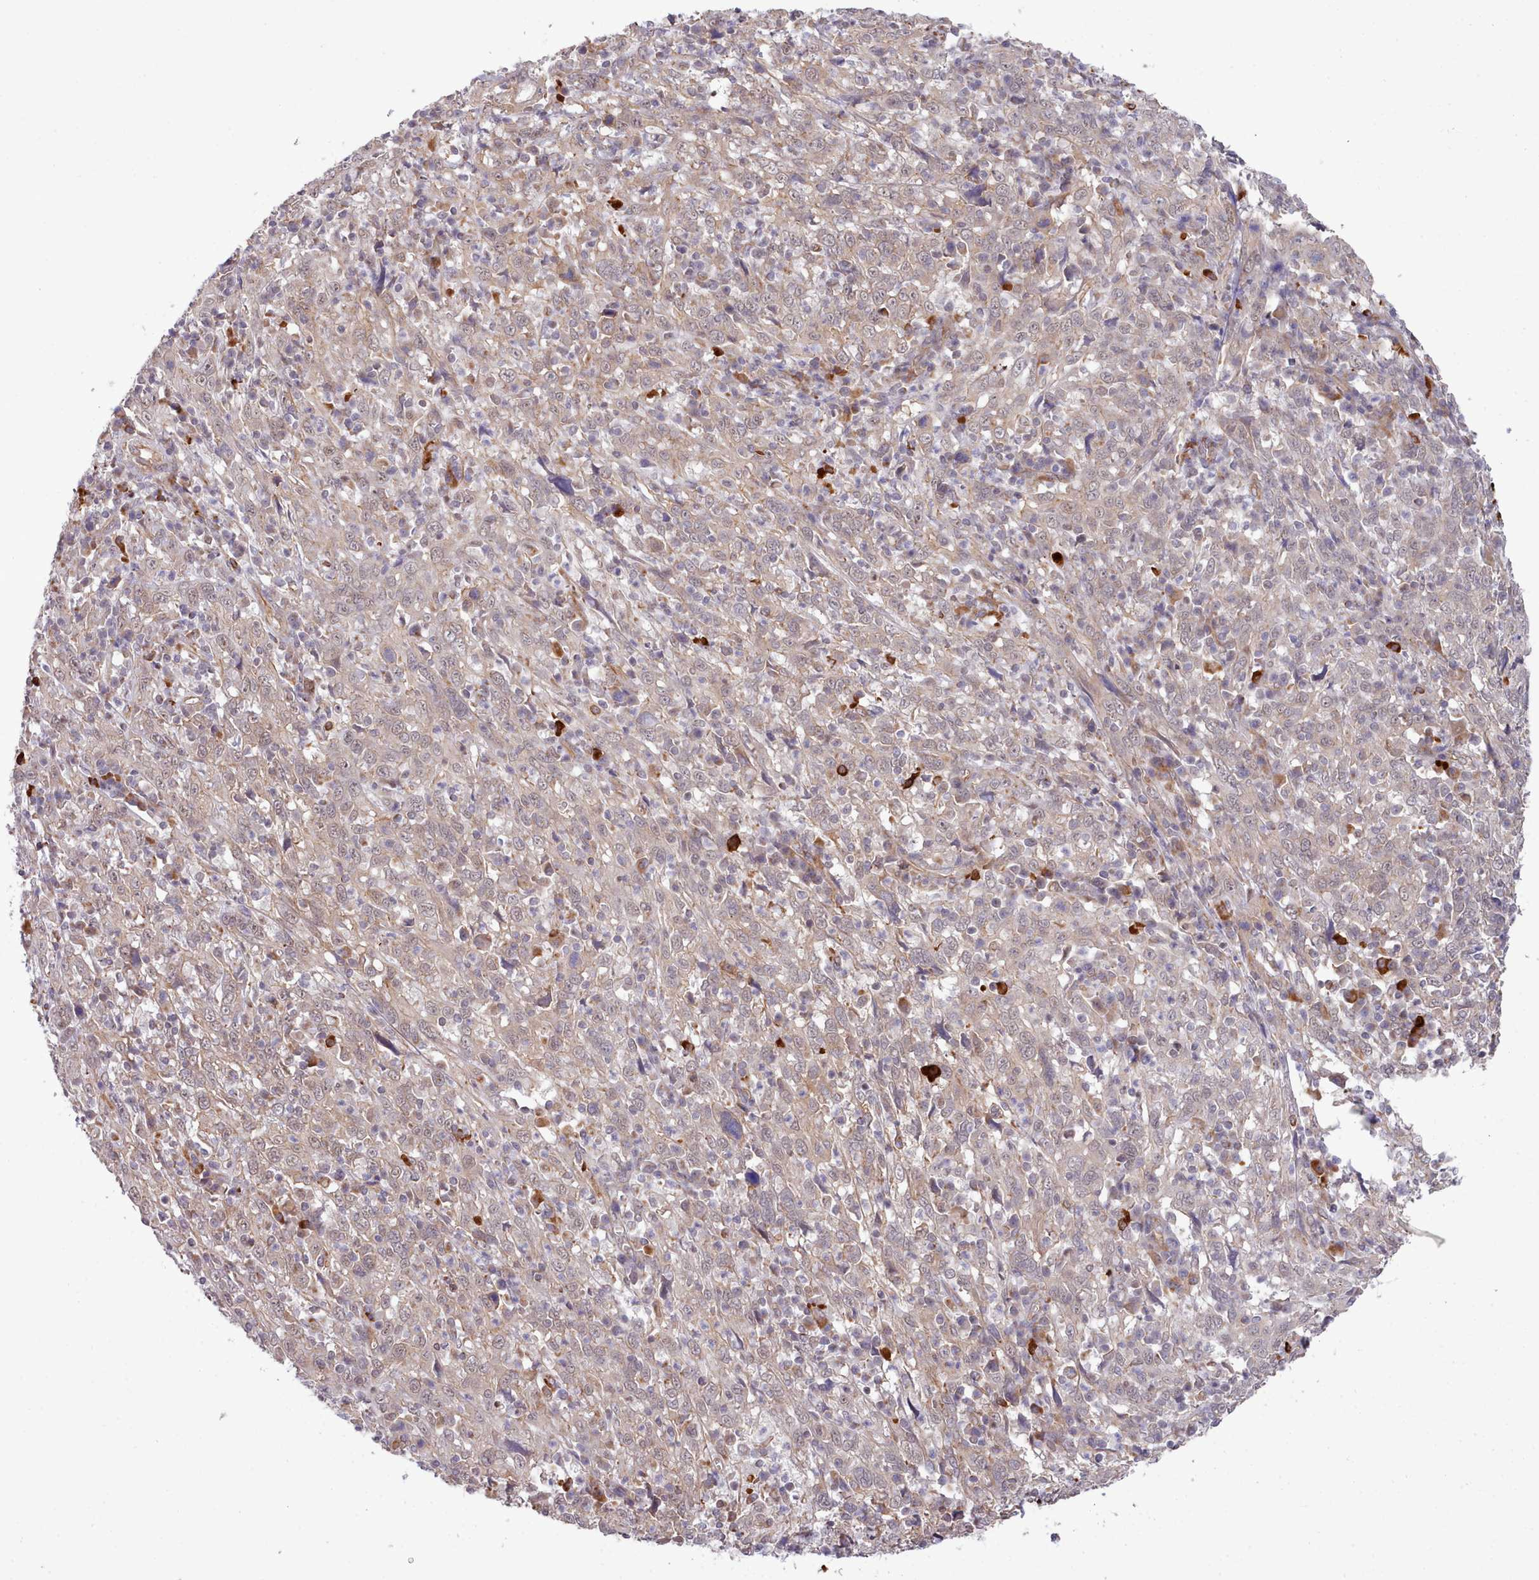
{"staining": {"intensity": "weak", "quantity": "25%-75%", "location": "cytoplasmic/membranous,nuclear"}, "tissue": "cervical cancer", "cell_type": "Tumor cells", "image_type": "cancer", "snomed": [{"axis": "morphology", "description": "Squamous cell carcinoma, NOS"}, {"axis": "topography", "description": "Cervix"}], "caption": "An immunohistochemistry (IHC) histopathology image of tumor tissue is shown. Protein staining in brown highlights weak cytoplasmic/membranous and nuclear positivity in cervical cancer within tumor cells.", "gene": "ZC3H13", "patient": {"sex": "female", "age": 46}}